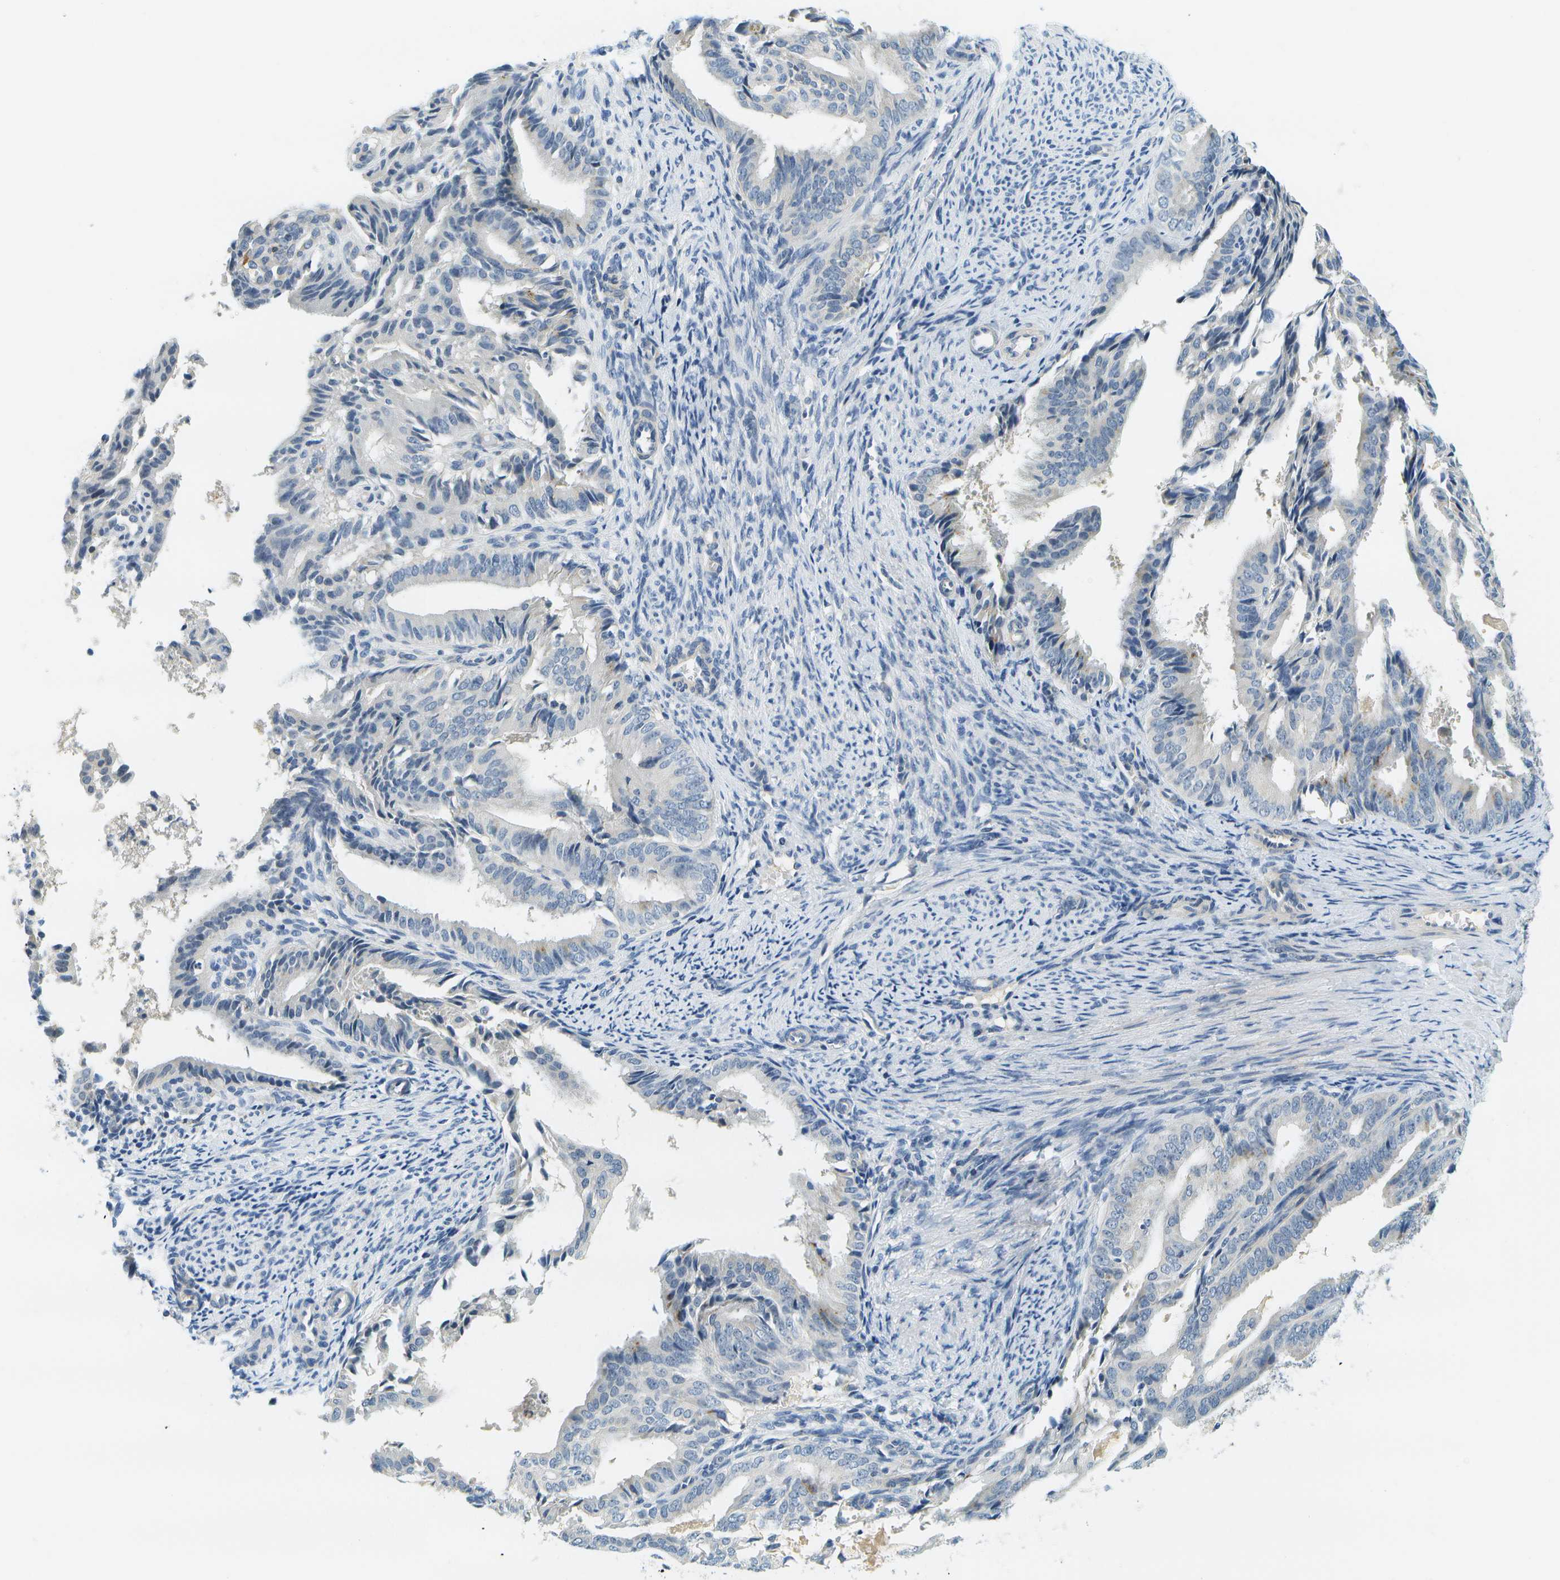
{"staining": {"intensity": "weak", "quantity": "<25%", "location": "cytoplasmic/membranous"}, "tissue": "endometrial cancer", "cell_type": "Tumor cells", "image_type": "cancer", "snomed": [{"axis": "morphology", "description": "Adenocarcinoma, NOS"}, {"axis": "topography", "description": "Endometrium"}], "caption": "Immunohistochemistry of endometrial cancer (adenocarcinoma) displays no expression in tumor cells.", "gene": "RASGRP2", "patient": {"sex": "female", "age": 58}}